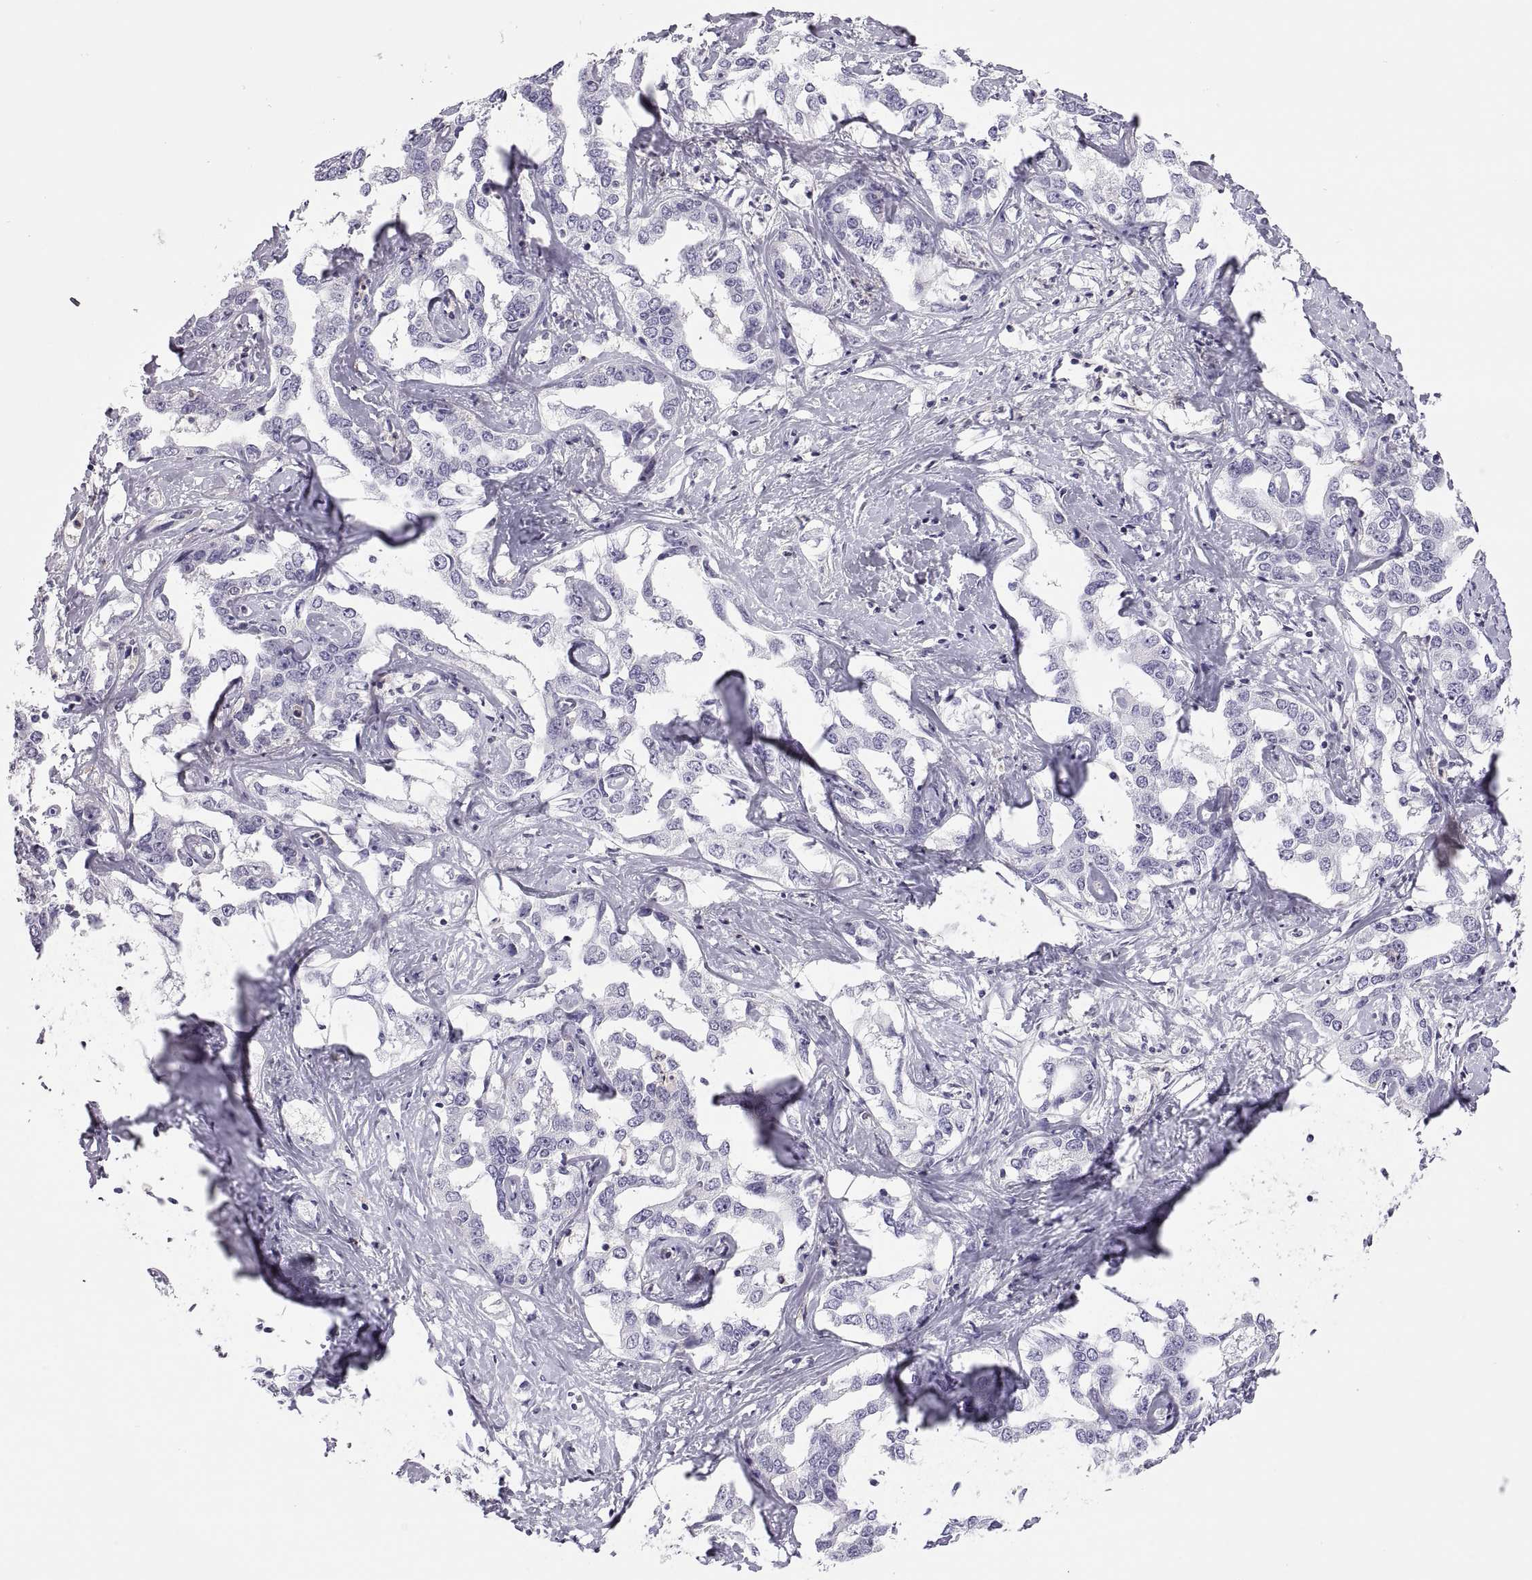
{"staining": {"intensity": "negative", "quantity": "none", "location": "none"}, "tissue": "liver cancer", "cell_type": "Tumor cells", "image_type": "cancer", "snomed": [{"axis": "morphology", "description": "Cholangiocarcinoma"}, {"axis": "topography", "description": "Liver"}], "caption": "The micrograph displays no significant staining in tumor cells of liver cancer (cholangiocarcinoma).", "gene": "RGS19", "patient": {"sex": "male", "age": 59}}